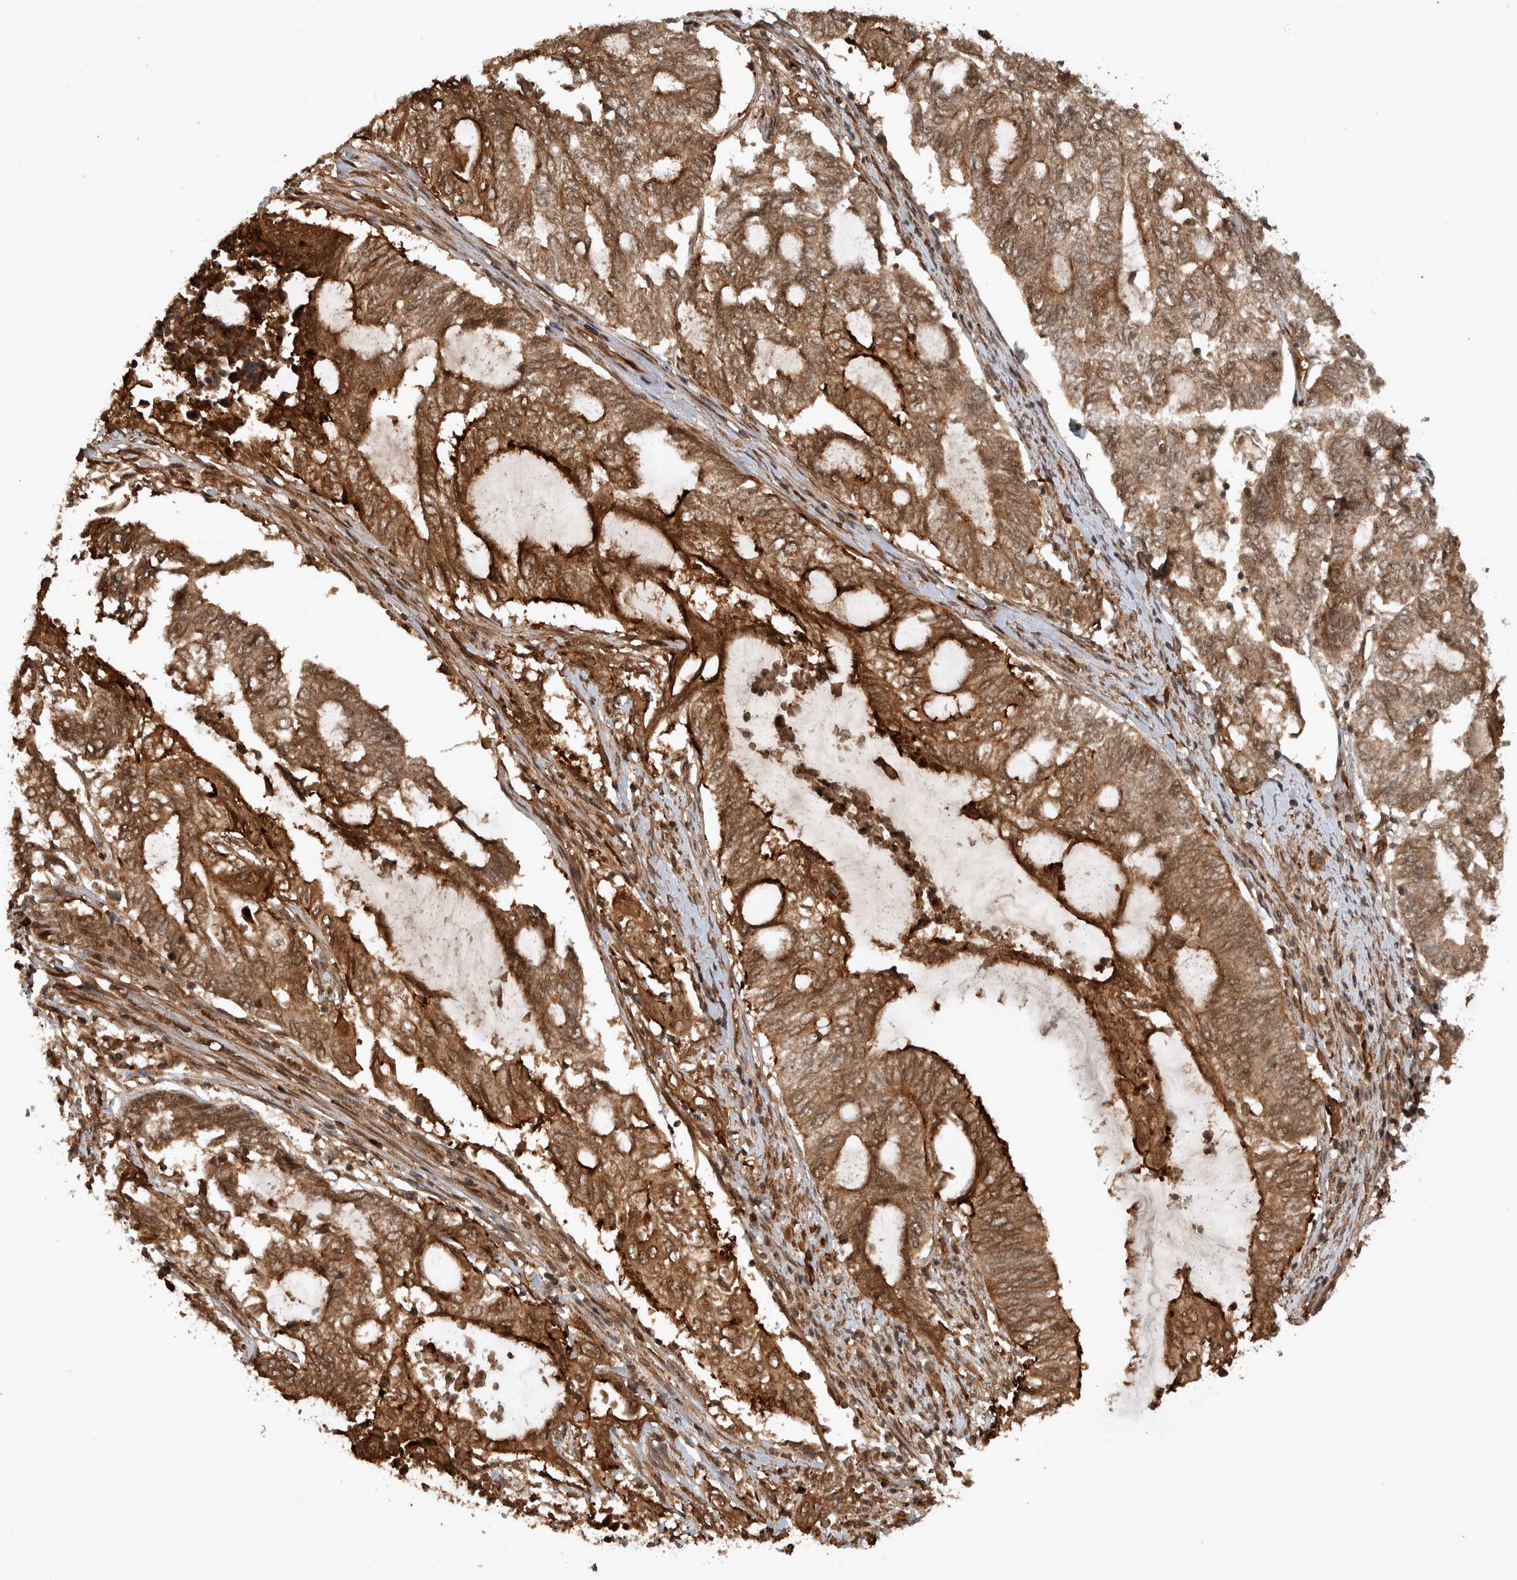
{"staining": {"intensity": "moderate", "quantity": ">75%", "location": "cytoplasmic/membranous"}, "tissue": "endometrial cancer", "cell_type": "Tumor cells", "image_type": "cancer", "snomed": [{"axis": "morphology", "description": "Adenocarcinoma, NOS"}, {"axis": "topography", "description": "Uterus"}, {"axis": "topography", "description": "Endometrium"}], "caption": "The histopathology image exhibits immunohistochemical staining of endometrial cancer (adenocarcinoma). There is moderate cytoplasmic/membranous staining is seen in about >75% of tumor cells. (DAB (3,3'-diaminobenzidine) IHC with brightfield microscopy, high magnification).", "gene": "CNTROB", "patient": {"sex": "female", "age": 70}}